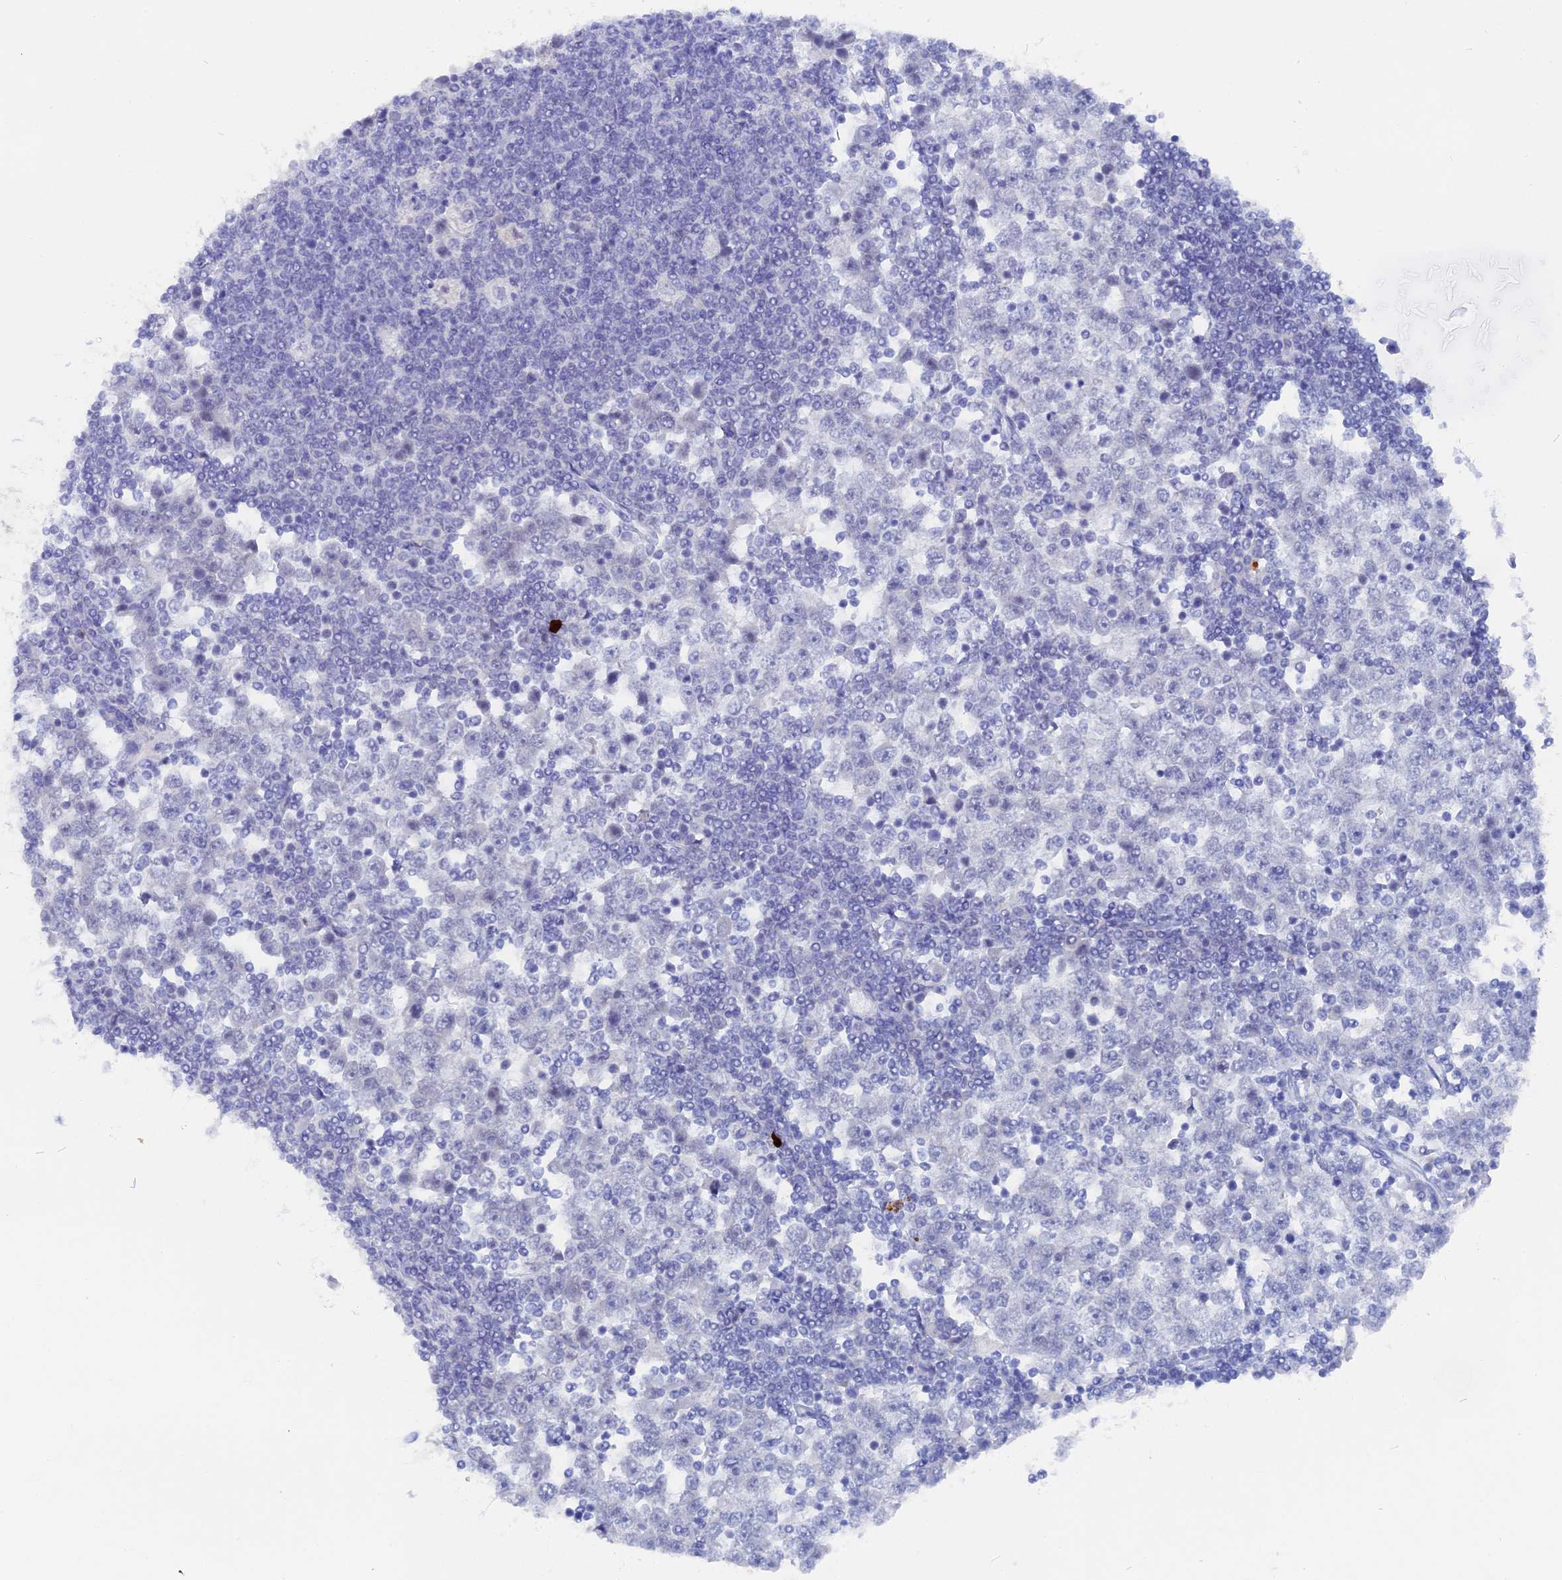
{"staining": {"intensity": "negative", "quantity": "none", "location": "none"}, "tissue": "testis cancer", "cell_type": "Tumor cells", "image_type": "cancer", "snomed": [{"axis": "morphology", "description": "Seminoma, NOS"}, {"axis": "topography", "description": "Testis"}], "caption": "An immunohistochemistry (IHC) histopathology image of testis cancer (seminoma) is shown. There is no staining in tumor cells of testis cancer (seminoma).", "gene": "DACT3", "patient": {"sex": "male", "age": 65}}